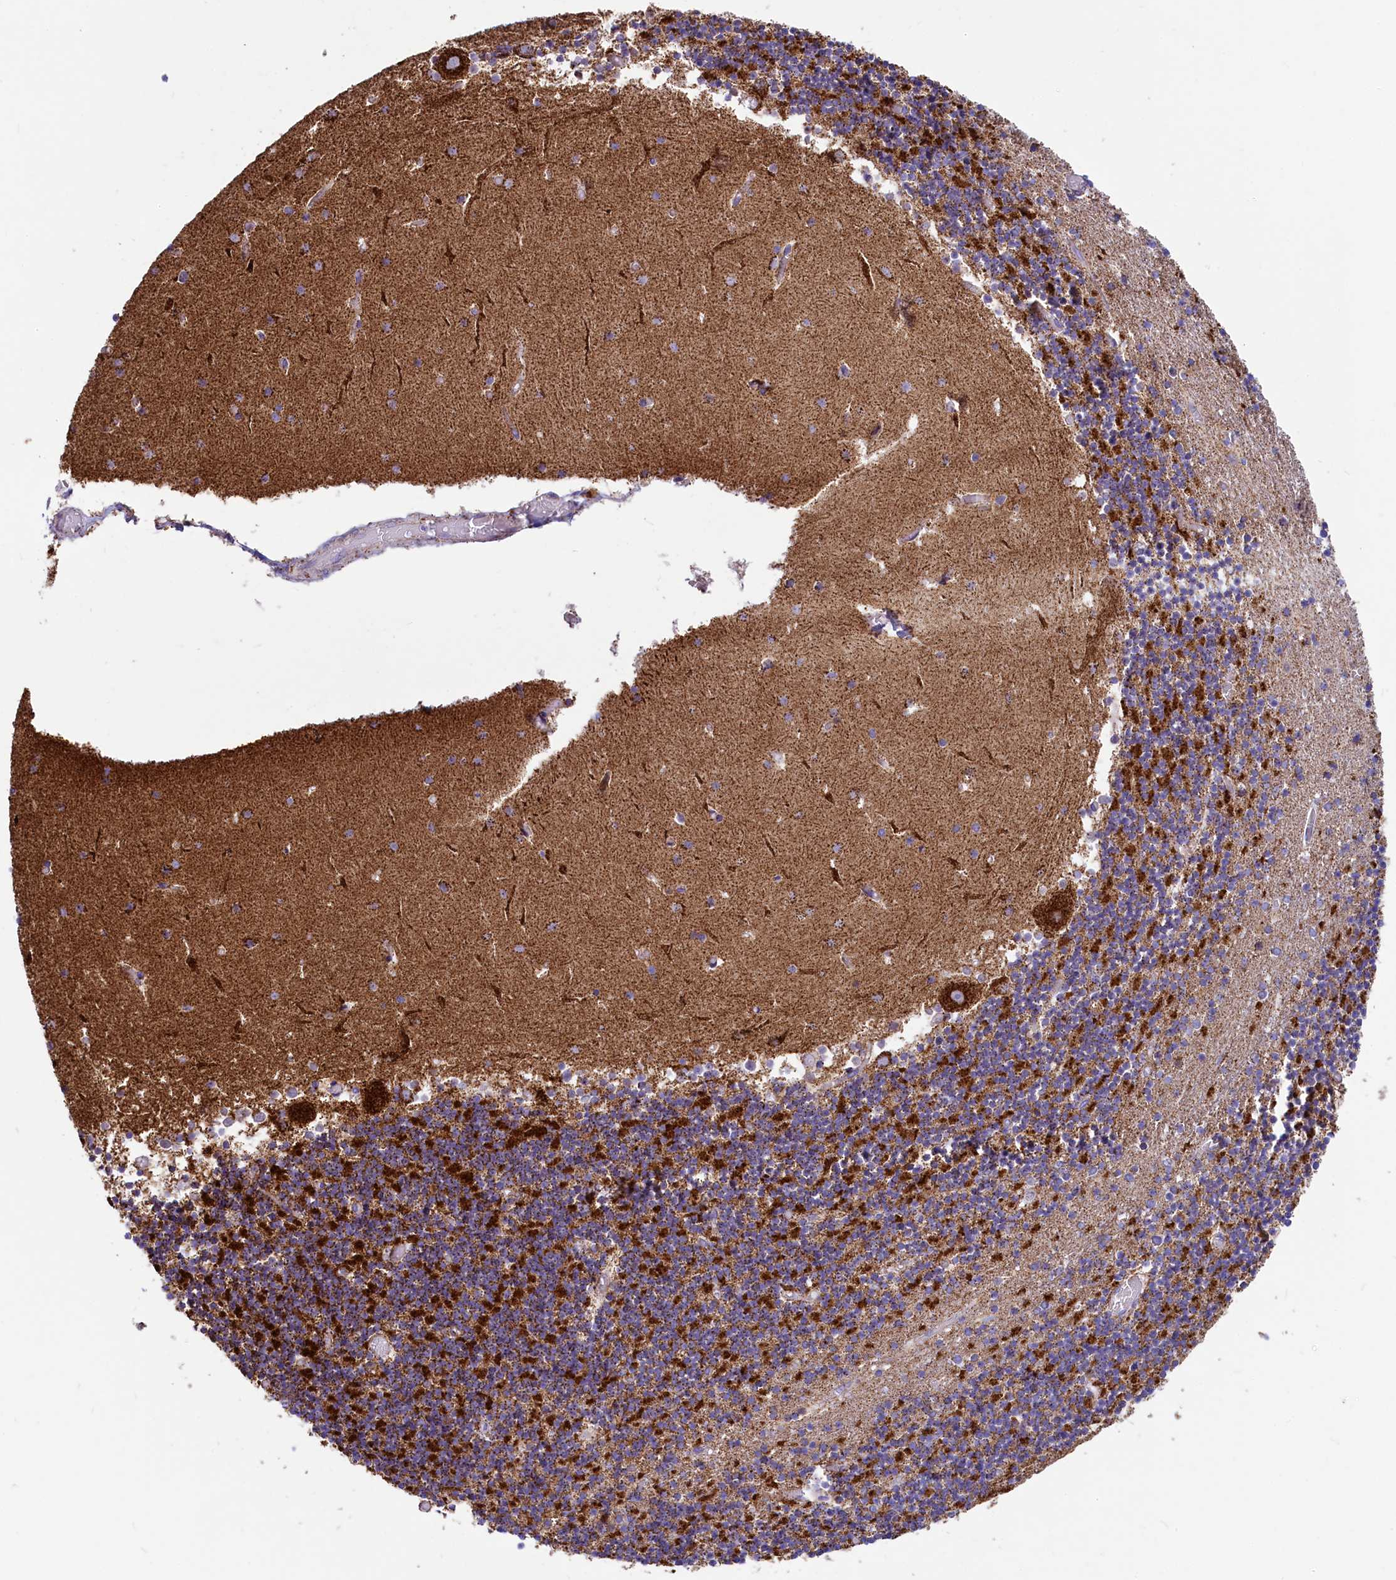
{"staining": {"intensity": "strong", "quantity": ">75%", "location": "cytoplasmic/membranous"}, "tissue": "cerebellum", "cell_type": "Cells in granular layer", "image_type": "normal", "snomed": [{"axis": "morphology", "description": "Normal tissue, NOS"}, {"axis": "topography", "description": "Cerebellum"}], "caption": "Normal cerebellum was stained to show a protein in brown. There is high levels of strong cytoplasmic/membranous positivity in about >75% of cells in granular layer.", "gene": "IDH3A", "patient": {"sex": "female", "age": 28}}